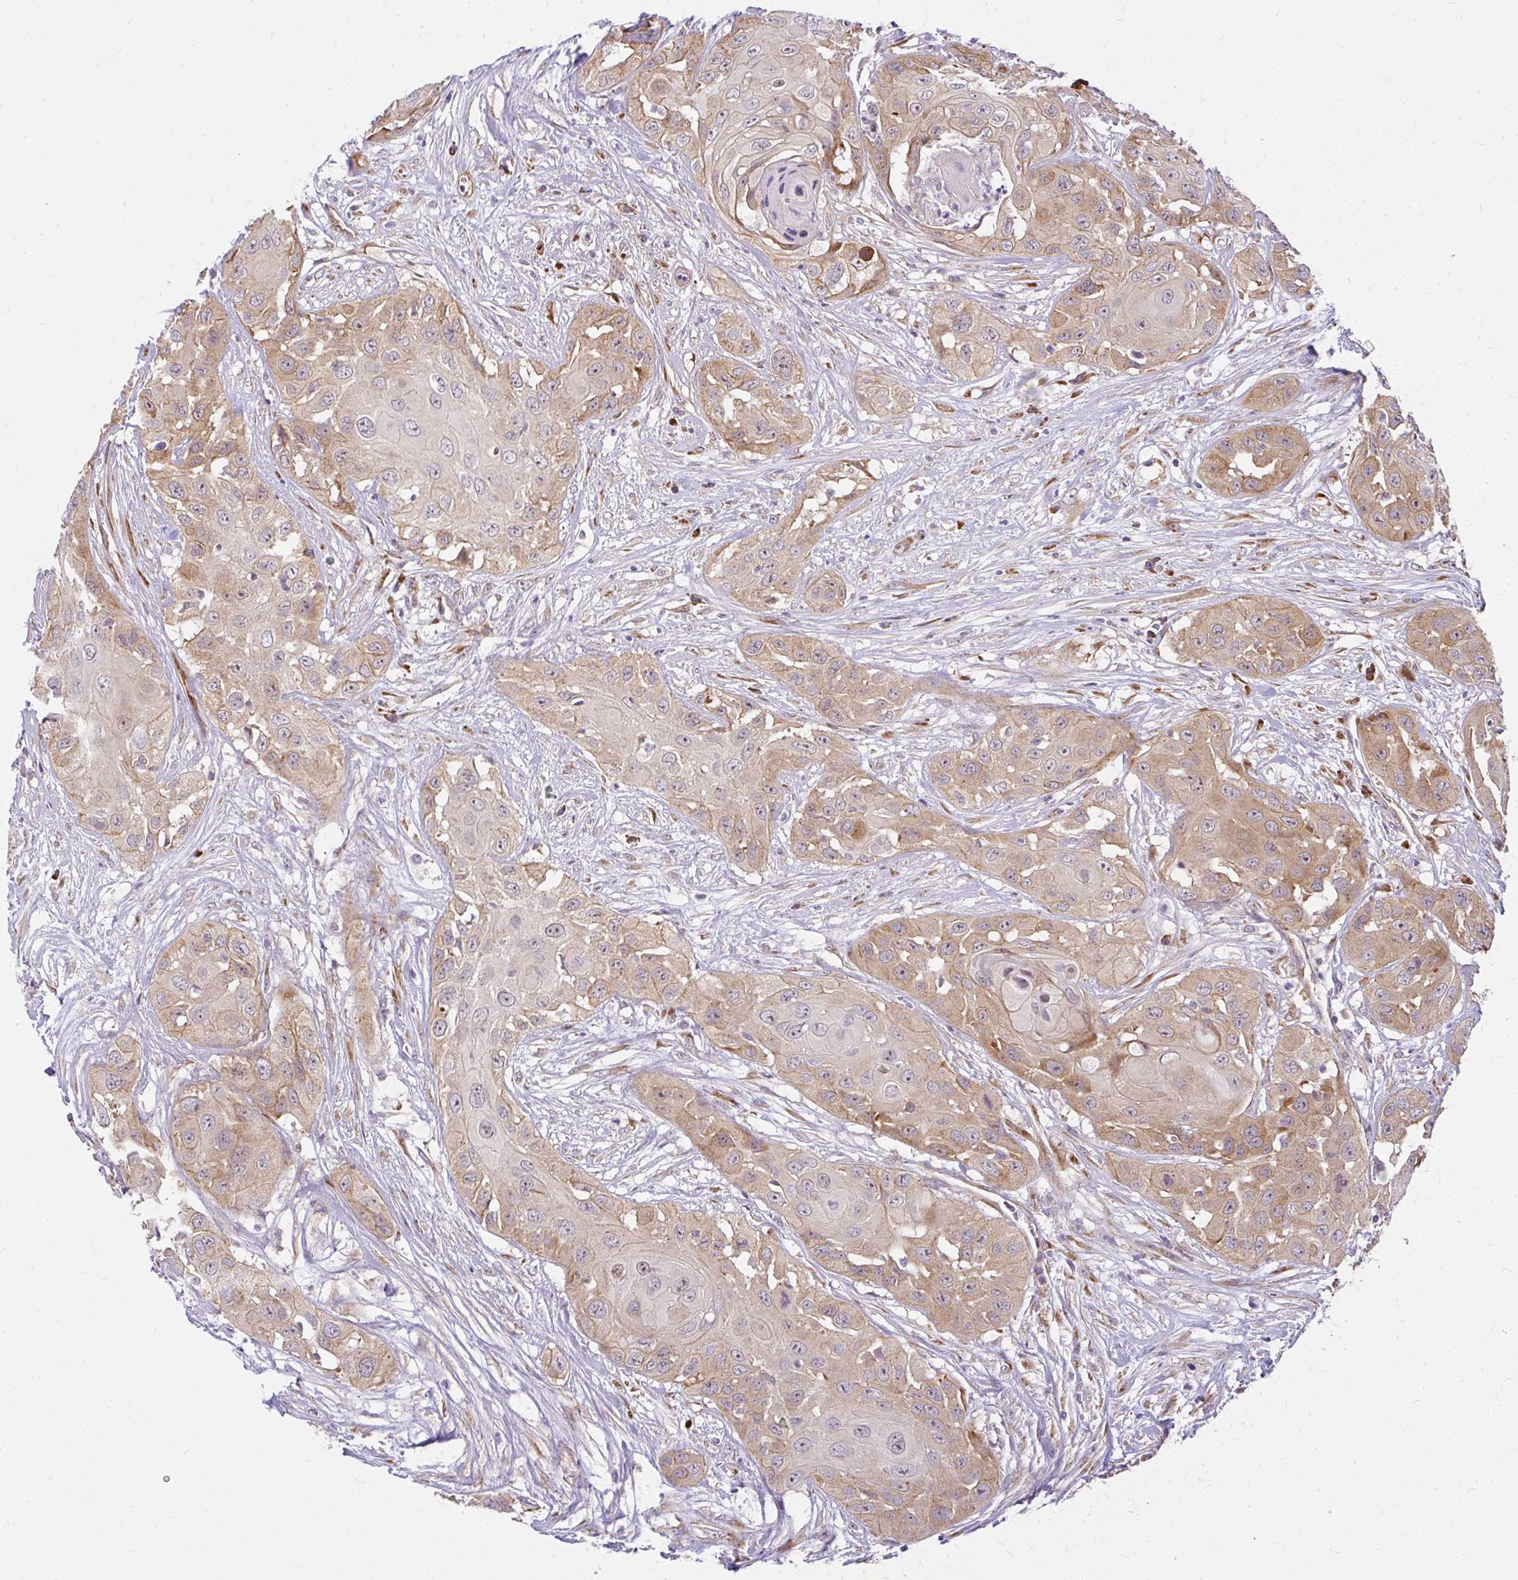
{"staining": {"intensity": "moderate", "quantity": "25%-75%", "location": "cytoplasmic/membranous,nuclear"}, "tissue": "head and neck cancer", "cell_type": "Tumor cells", "image_type": "cancer", "snomed": [{"axis": "morphology", "description": "Squamous cell carcinoma, NOS"}, {"axis": "topography", "description": "Head-Neck"}], "caption": "Tumor cells reveal medium levels of moderate cytoplasmic/membranous and nuclear staining in approximately 25%-75% of cells in human head and neck cancer.", "gene": "RSKR", "patient": {"sex": "male", "age": 83}}